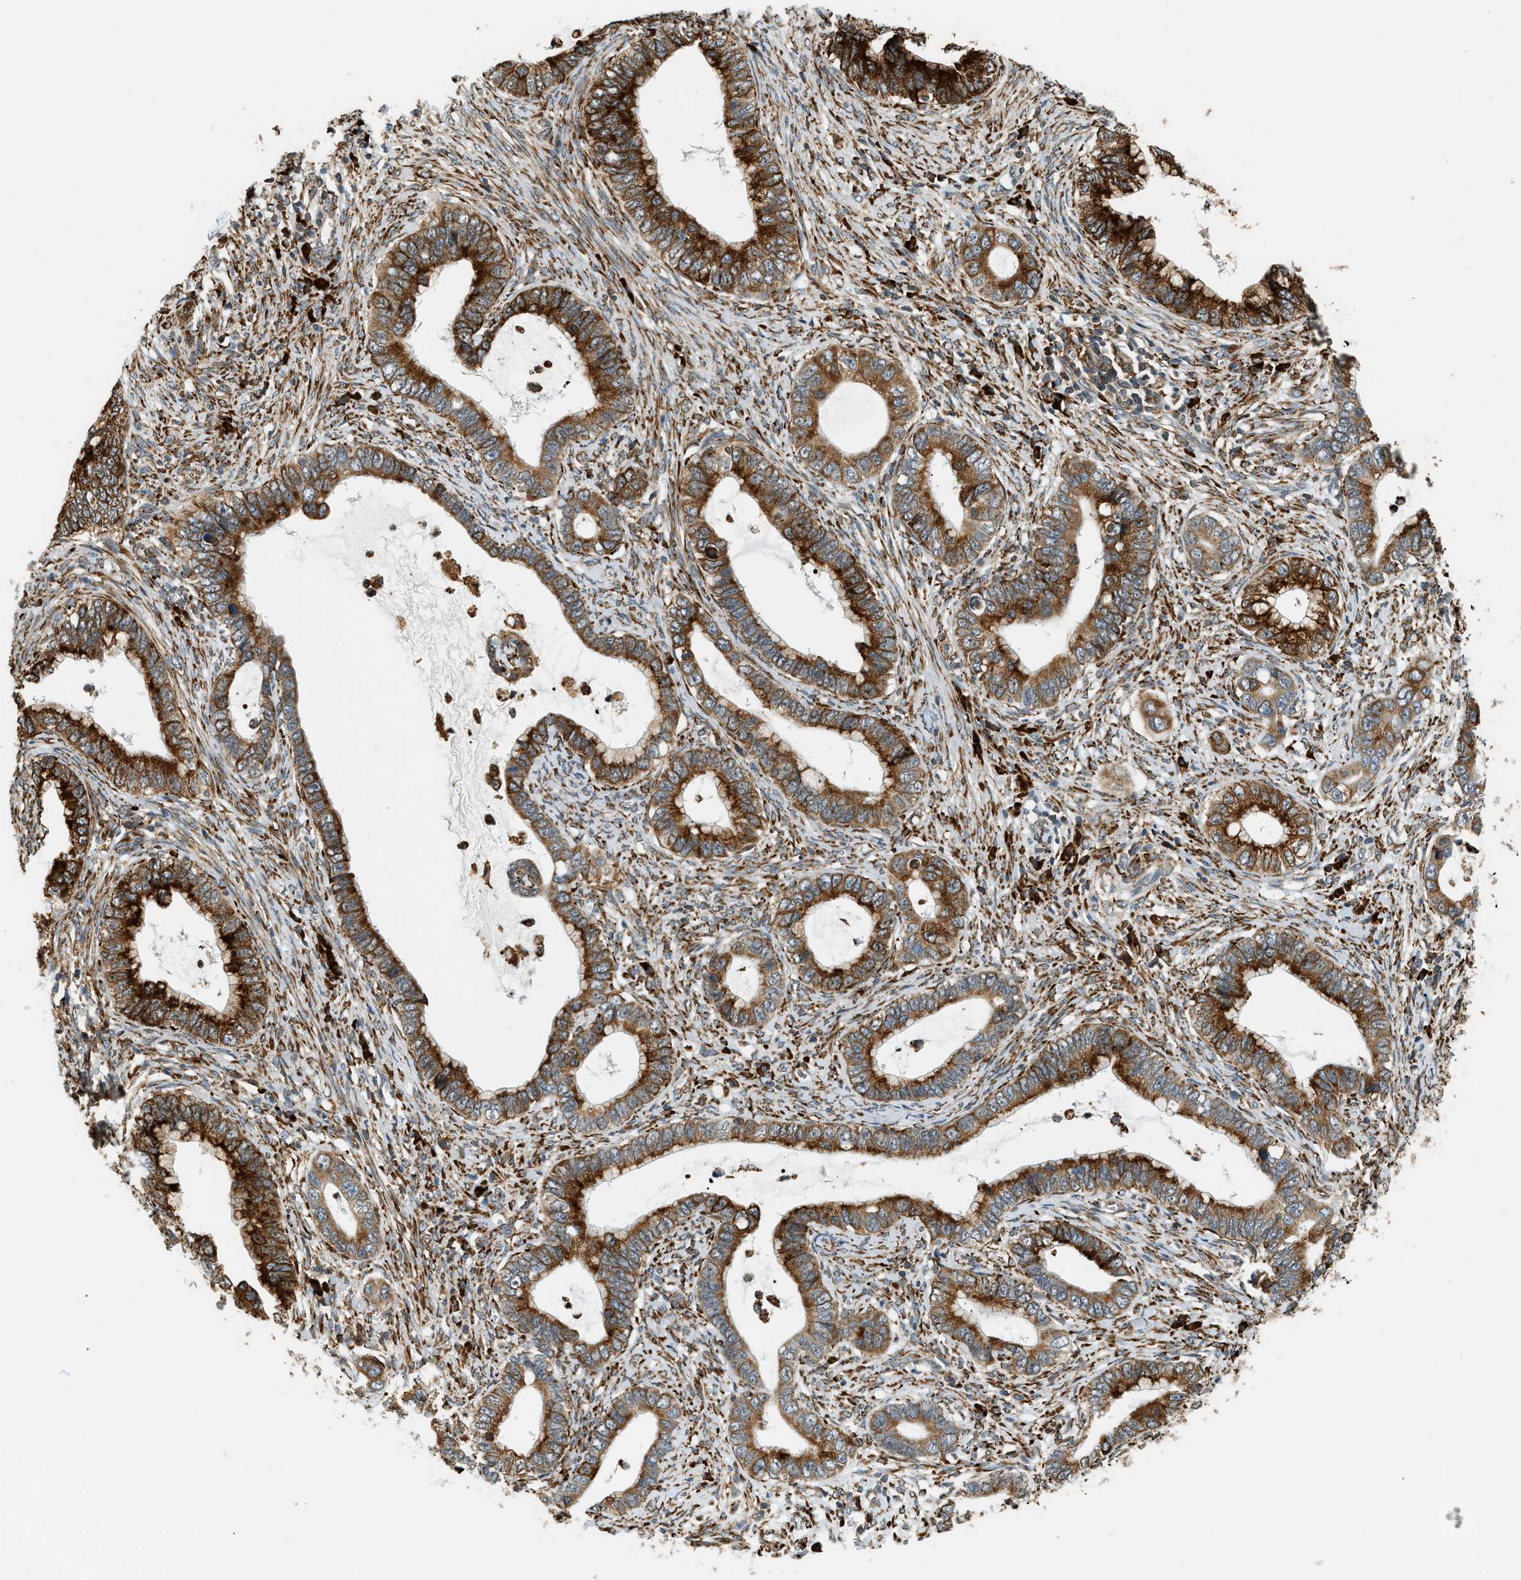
{"staining": {"intensity": "strong", "quantity": ">75%", "location": "cytoplasmic/membranous"}, "tissue": "cervical cancer", "cell_type": "Tumor cells", "image_type": "cancer", "snomed": [{"axis": "morphology", "description": "Adenocarcinoma, NOS"}, {"axis": "topography", "description": "Cervix"}], "caption": "An IHC photomicrograph of neoplastic tissue is shown. Protein staining in brown highlights strong cytoplasmic/membranous positivity in adenocarcinoma (cervical) within tumor cells.", "gene": "SEMA4D", "patient": {"sex": "female", "age": 44}}